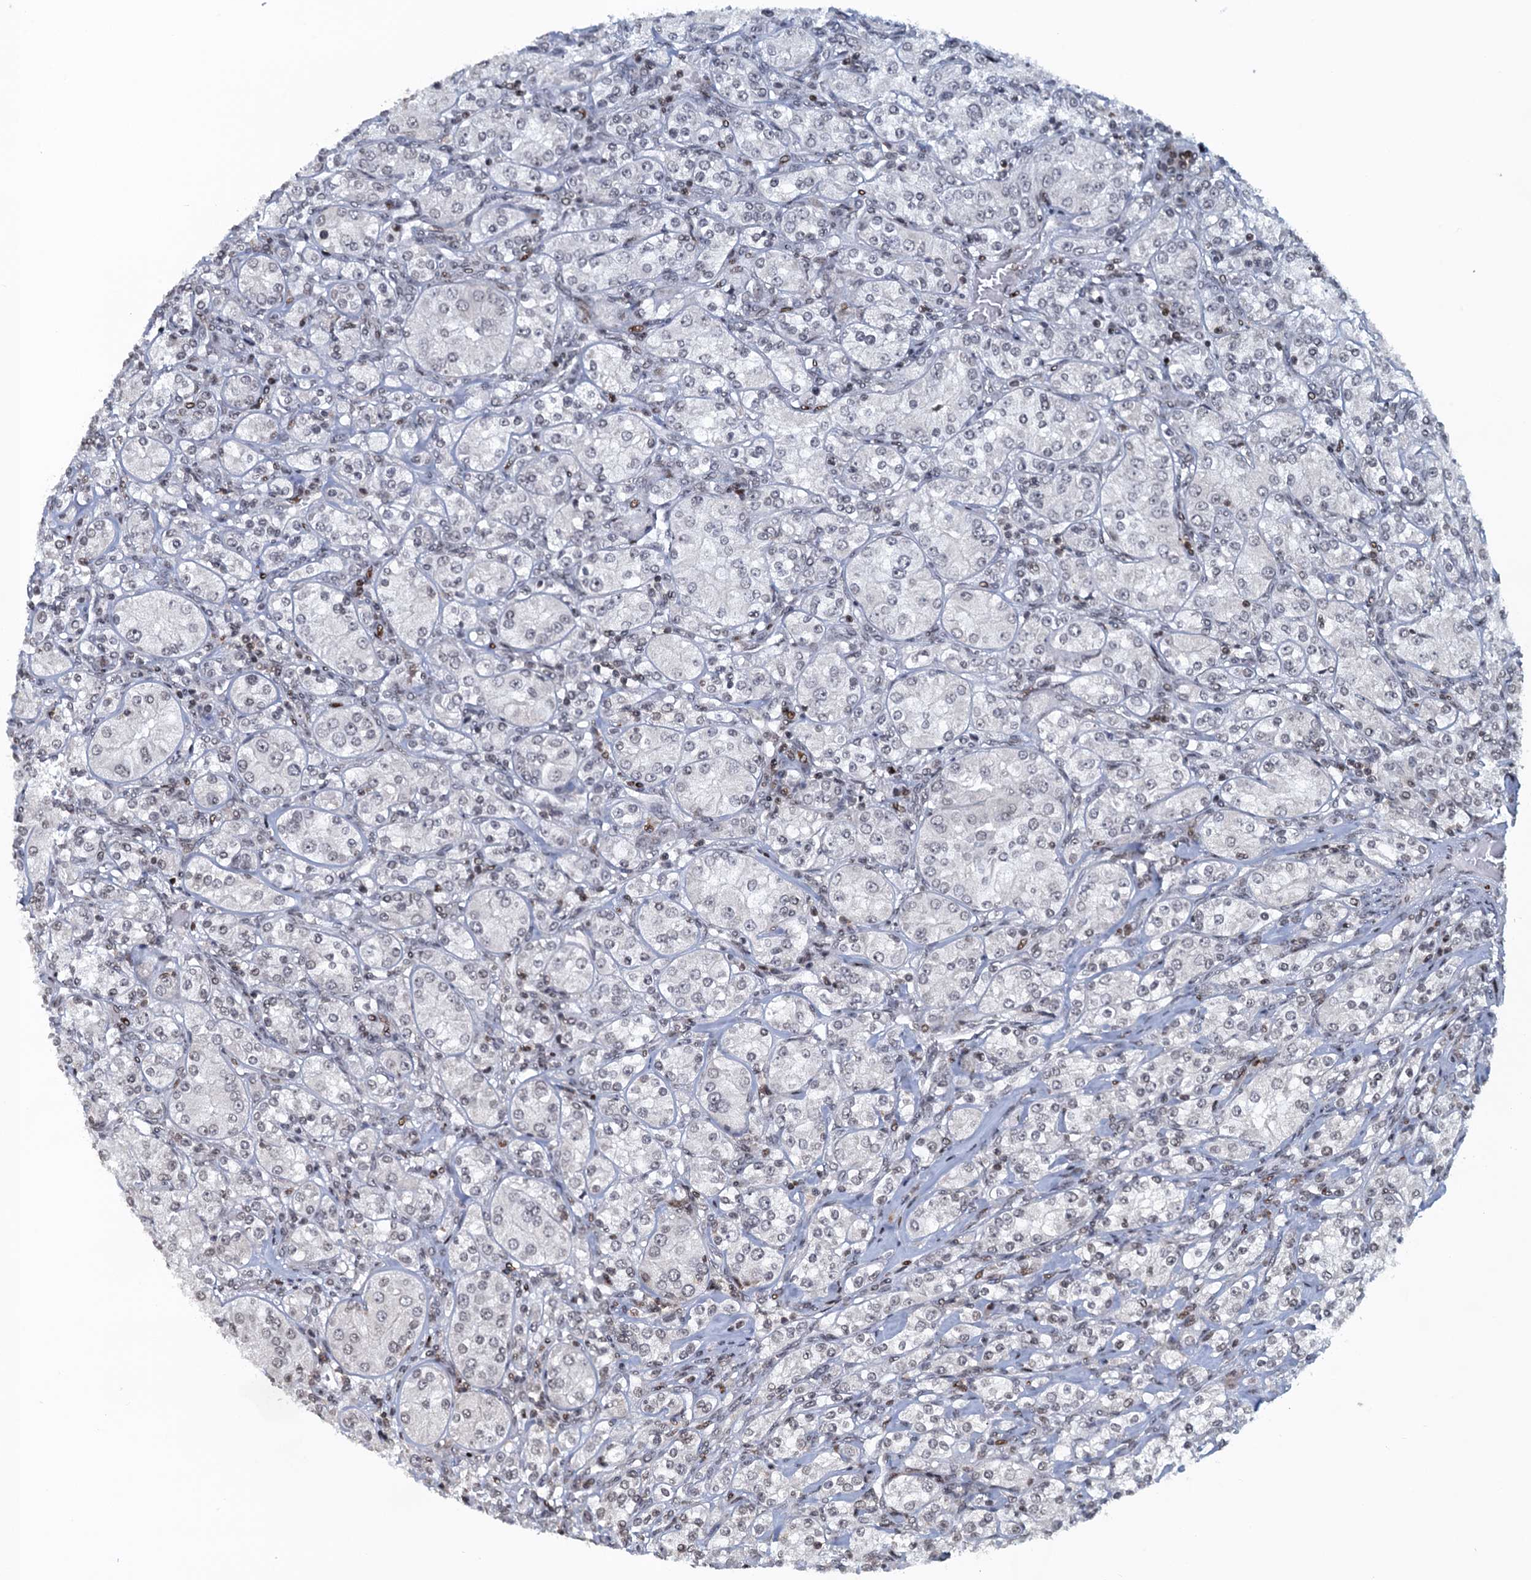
{"staining": {"intensity": "negative", "quantity": "none", "location": "none"}, "tissue": "renal cancer", "cell_type": "Tumor cells", "image_type": "cancer", "snomed": [{"axis": "morphology", "description": "Adenocarcinoma, NOS"}, {"axis": "topography", "description": "Kidney"}], "caption": "This is an IHC image of renal adenocarcinoma. There is no positivity in tumor cells.", "gene": "FYB1", "patient": {"sex": "male", "age": 77}}